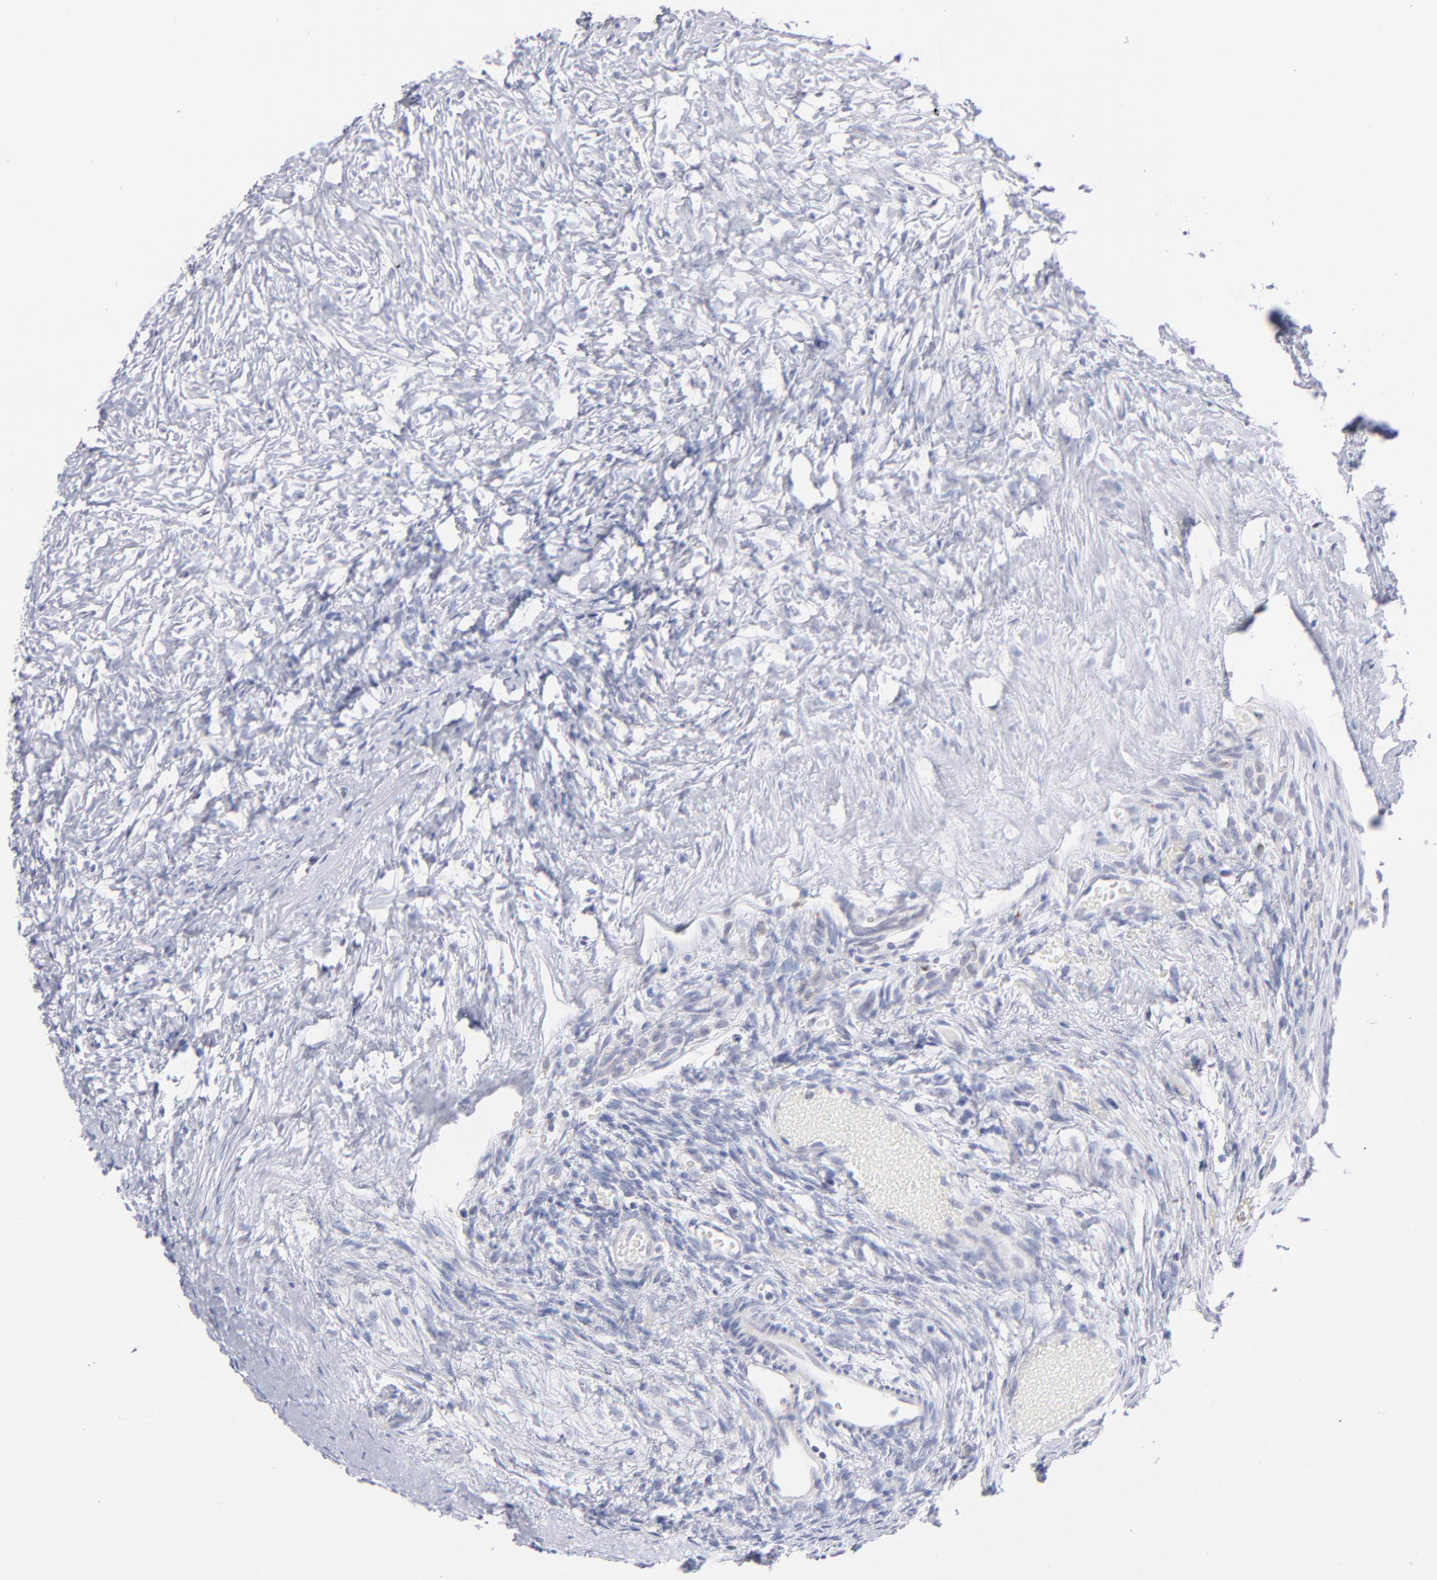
{"staining": {"intensity": "negative", "quantity": "none", "location": "none"}, "tissue": "ovary", "cell_type": "Ovarian stroma cells", "image_type": "normal", "snomed": [{"axis": "morphology", "description": "Normal tissue, NOS"}, {"axis": "topography", "description": "Ovary"}], "caption": "This micrograph is of unremarkable ovary stained with immunohistochemistry to label a protein in brown with the nuclei are counter-stained blue. There is no positivity in ovarian stroma cells. The staining is performed using DAB (3,3'-diaminobenzidine) brown chromogen with nuclei counter-stained in using hematoxylin.", "gene": "MTHFD2", "patient": {"sex": "female", "age": 35}}